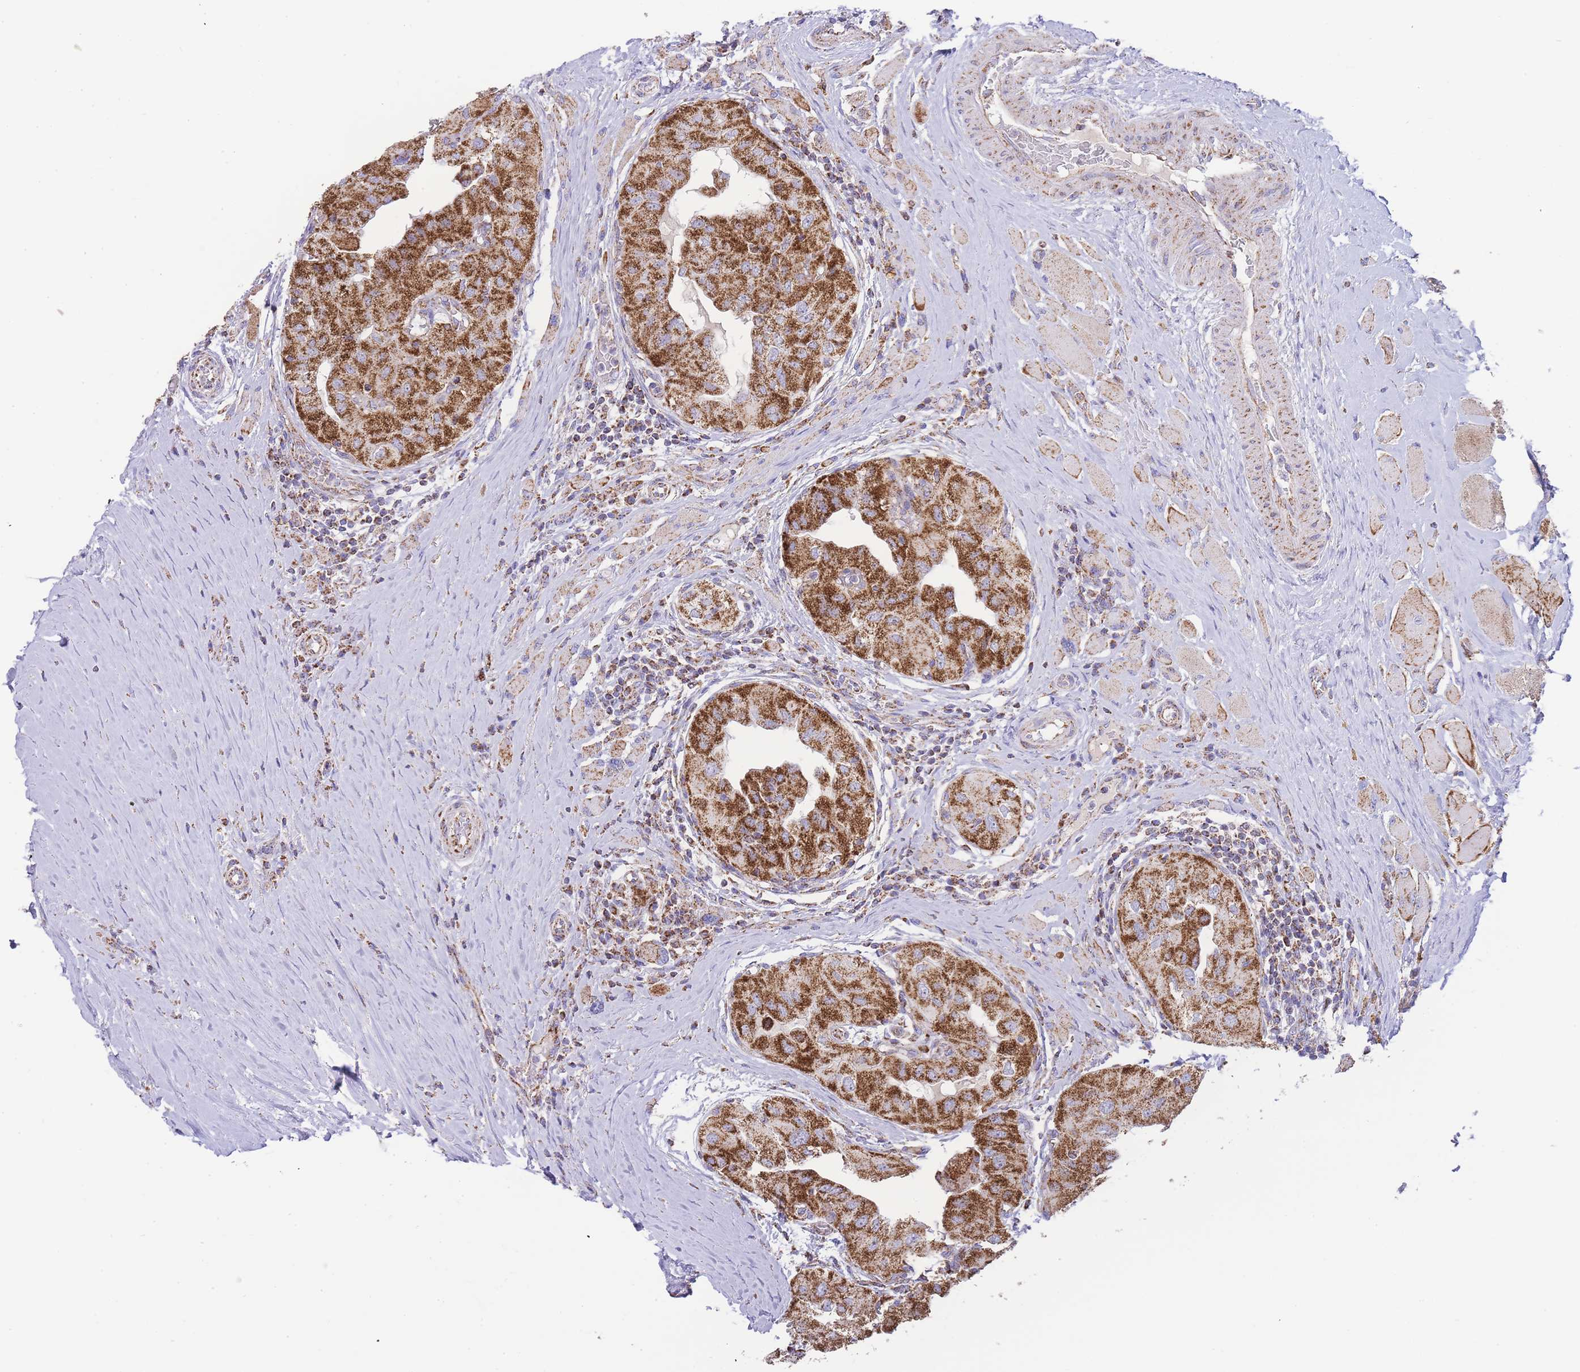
{"staining": {"intensity": "strong", "quantity": ">75%", "location": "cytoplasmic/membranous"}, "tissue": "thyroid cancer", "cell_type": "Tumor cells", "image_type": "cancer", "snomed": [{"axis": "morphology", "description": "Papillary adenocarcinoma, NOS"}, {"axis": "topography", "description": "Thyroid gland"}], "caption": "IHC histopathology image of thyroid papillary adenocarcinoma stained for a protein (brown), which displays high levels of strong cytoplasmic/membranous expression in approximately >75% of tumor cells.", "gene": "GSTM1", "patient": {"sex": "female", "age": 59}}